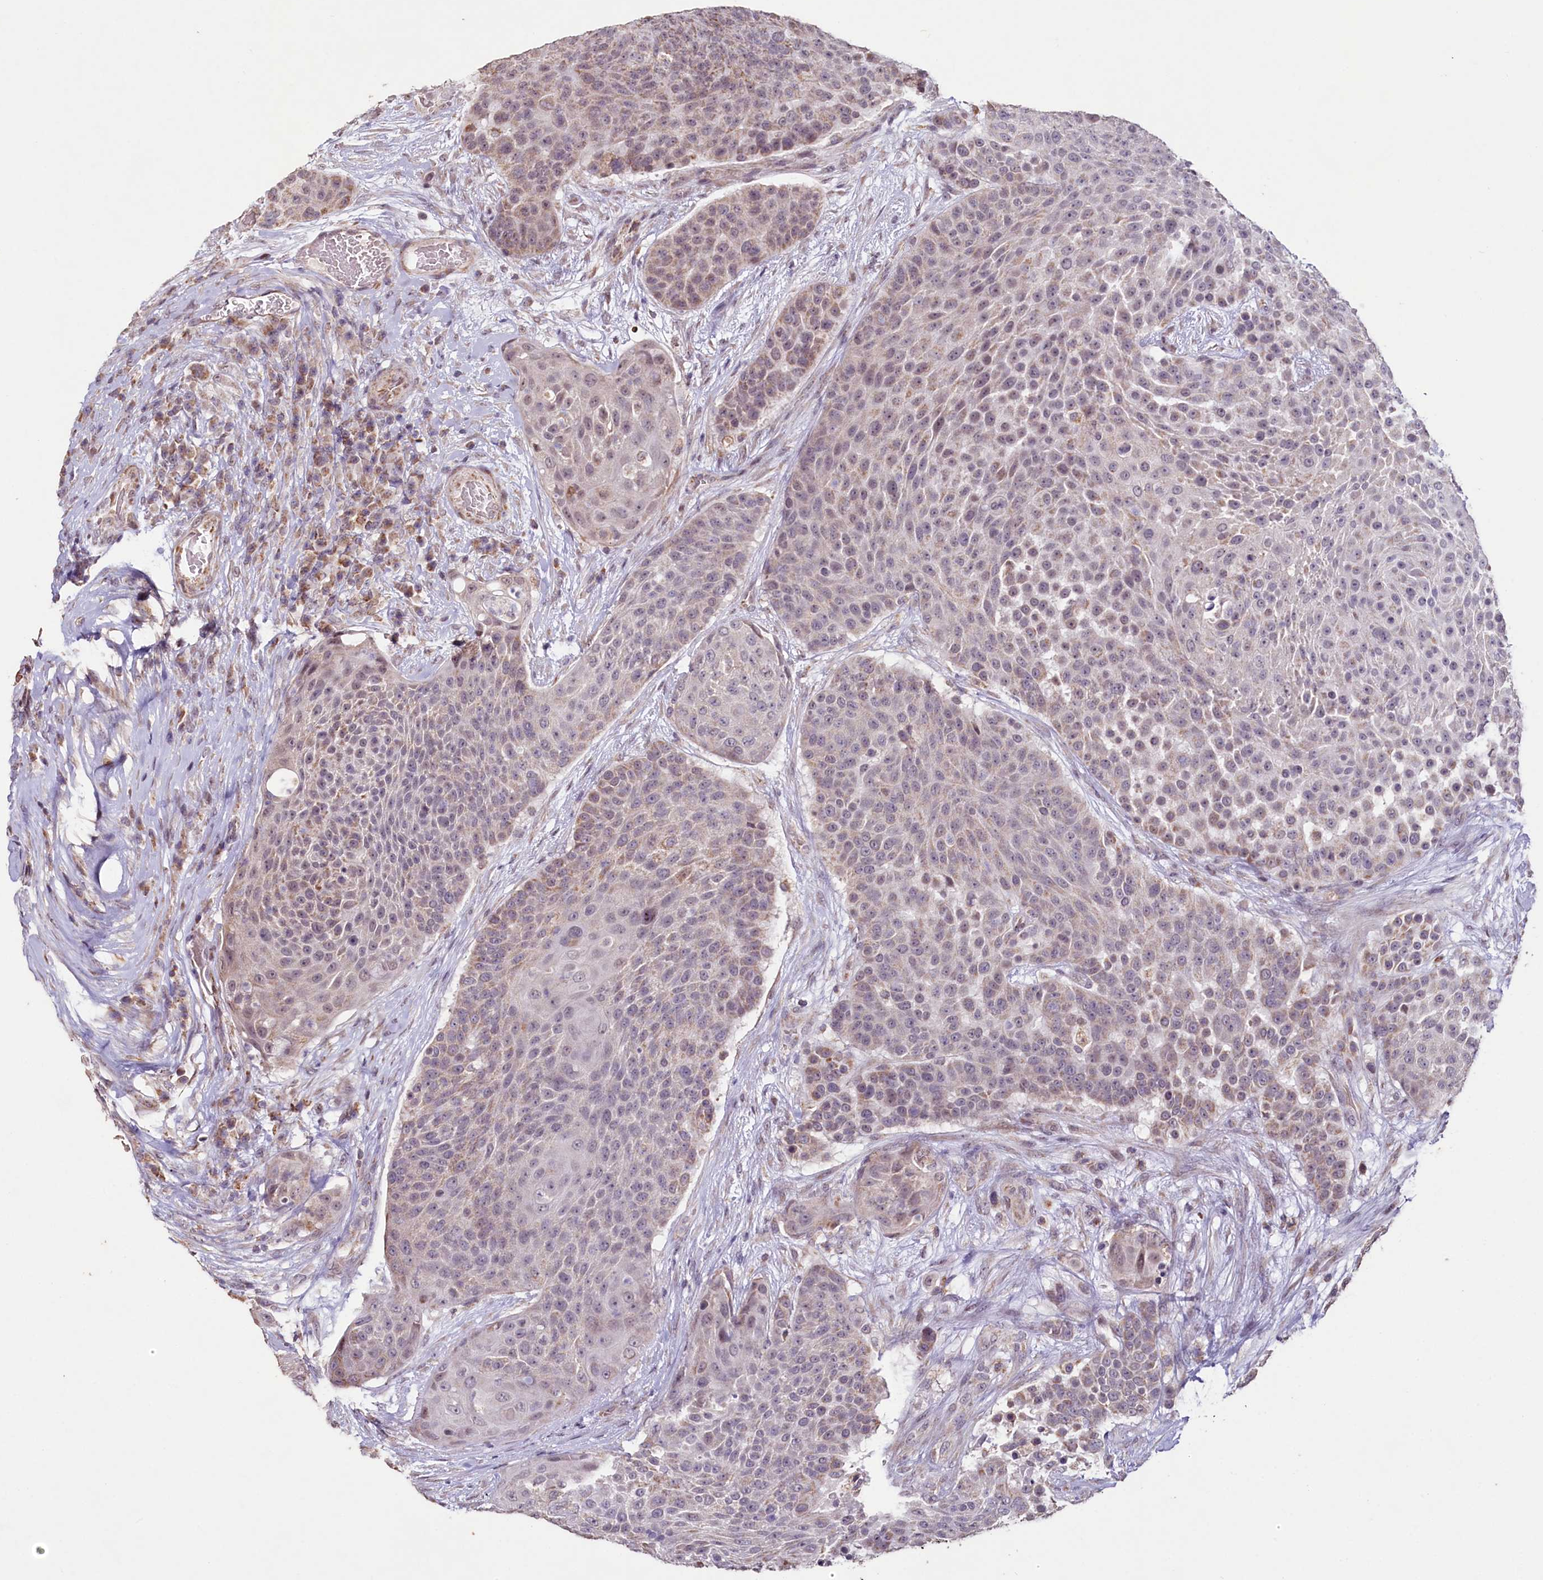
{"staining": {"intensity": "moderate", "quantity": "25%-75%", "location": "cytoplasmic/membranous,nuclear"}, "tissue": "urothelial cancer", "cell_type": "Tumor cells", "image_type": "cancer", "snomed": [{"axis": "morphology", "description": "Urothelial carcinoma, High grade"}, {"axis": "topography", "description": "Urinary bladder"}], "caption": "Protein analysis of urothelial carcinoma (high-grade) tissue reveals moderate cytoplasmic/membranous and nuclear staining in about 25%-75% of tumor cells.", "gene": "PDE6D", "patient": {"sex": "female", "age": 63}}